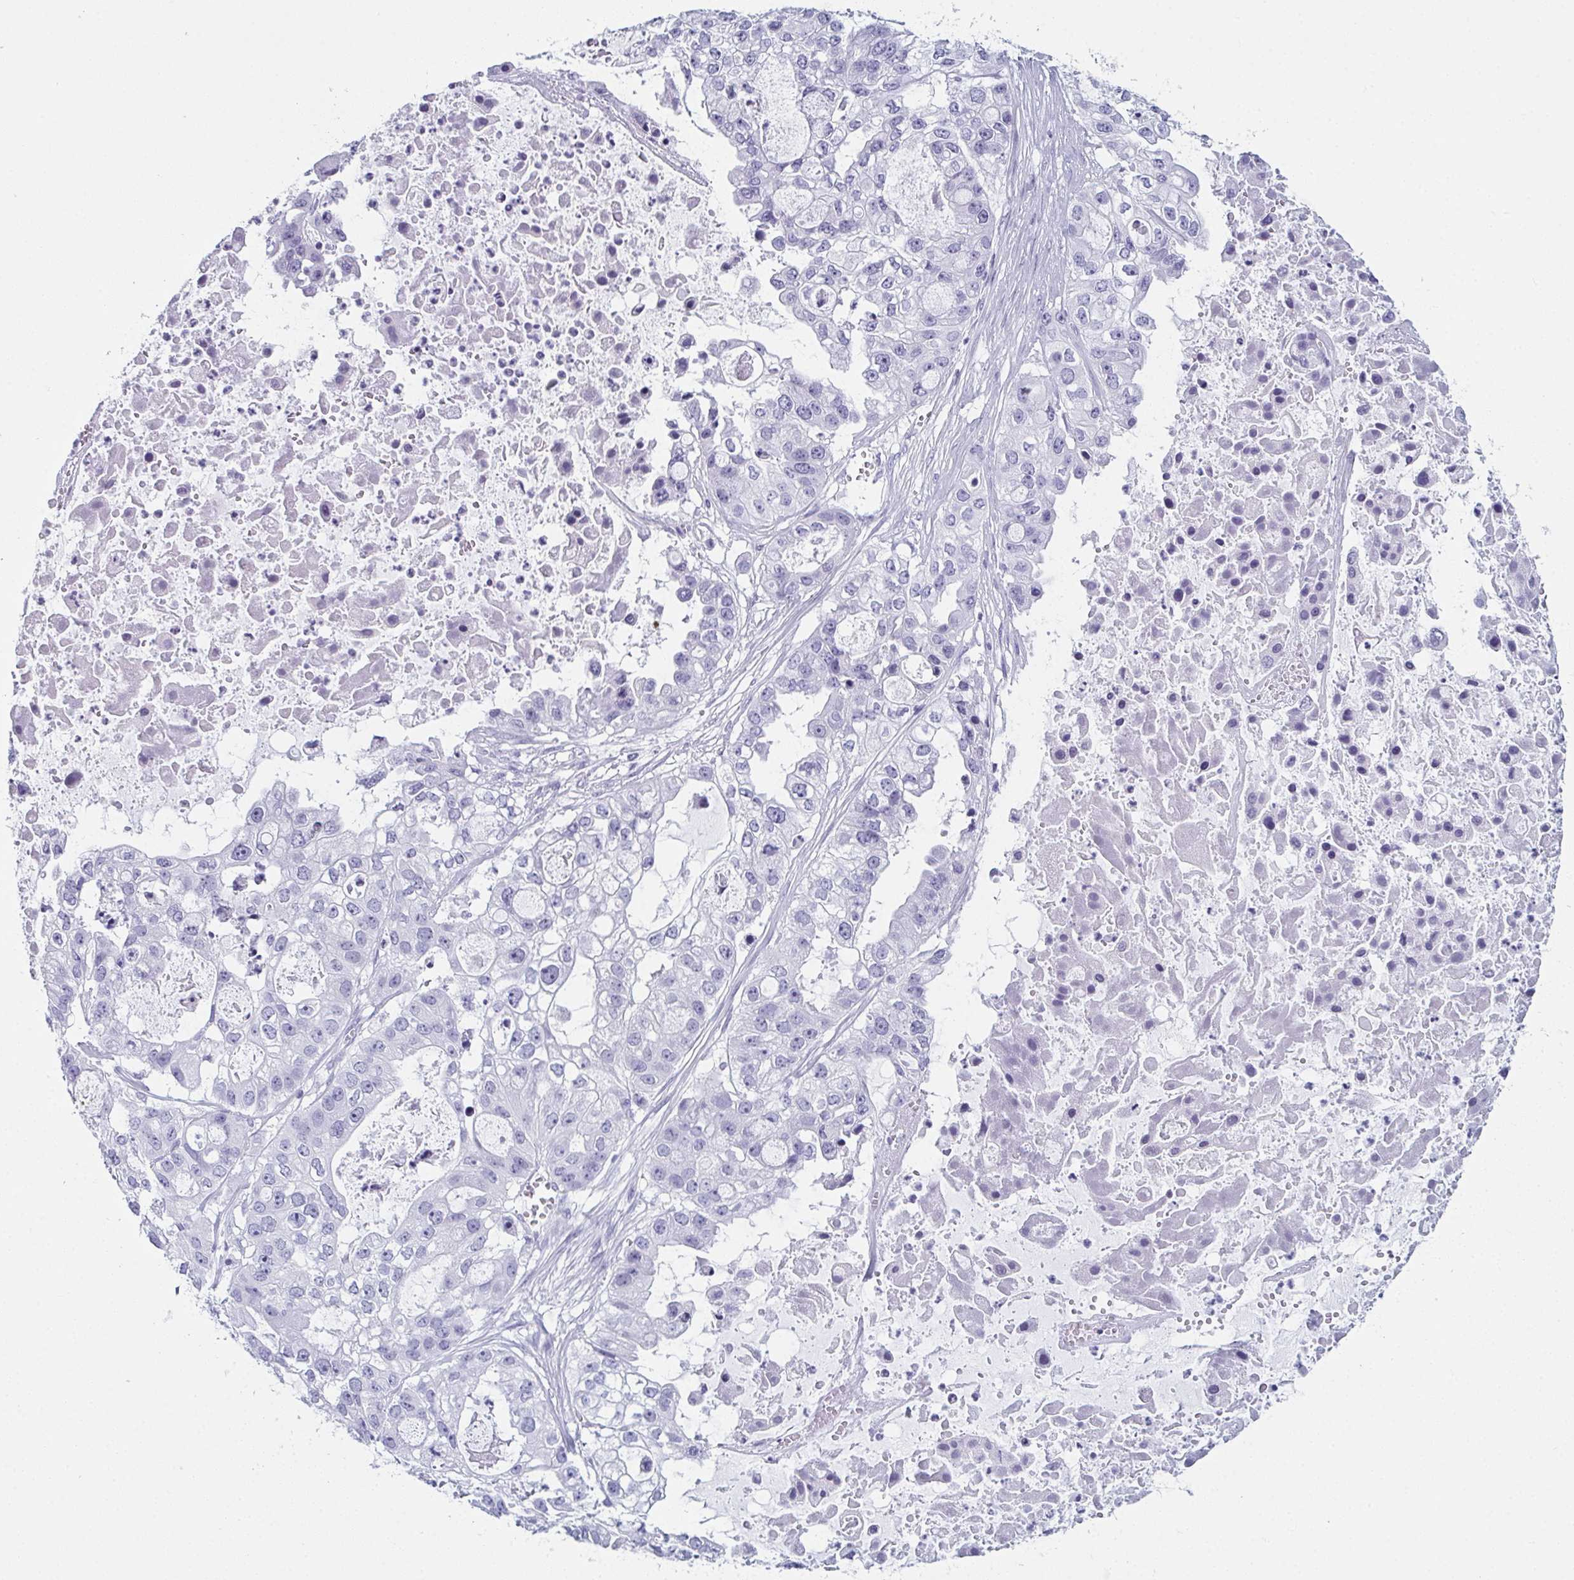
{"staining": {"intensity": "negative", "quantity": "none", "location": "none"}, "tissue": "ovarian cancer", "cell_type": "Tumor cells", "image_type": "cancer", "snomed": [{"axis": "morphology", "description": "Cystadenocarcinoma, serous, NOS"}, {"axis": "topography", "description": "Ovary"}], "caption": "IHC histopathology image of ovarian cancer stained for a protein (brown), which shows no expression in tumor cells.", "gene": "ENKUR", "patient": {"sex": "female", "age": 56}}